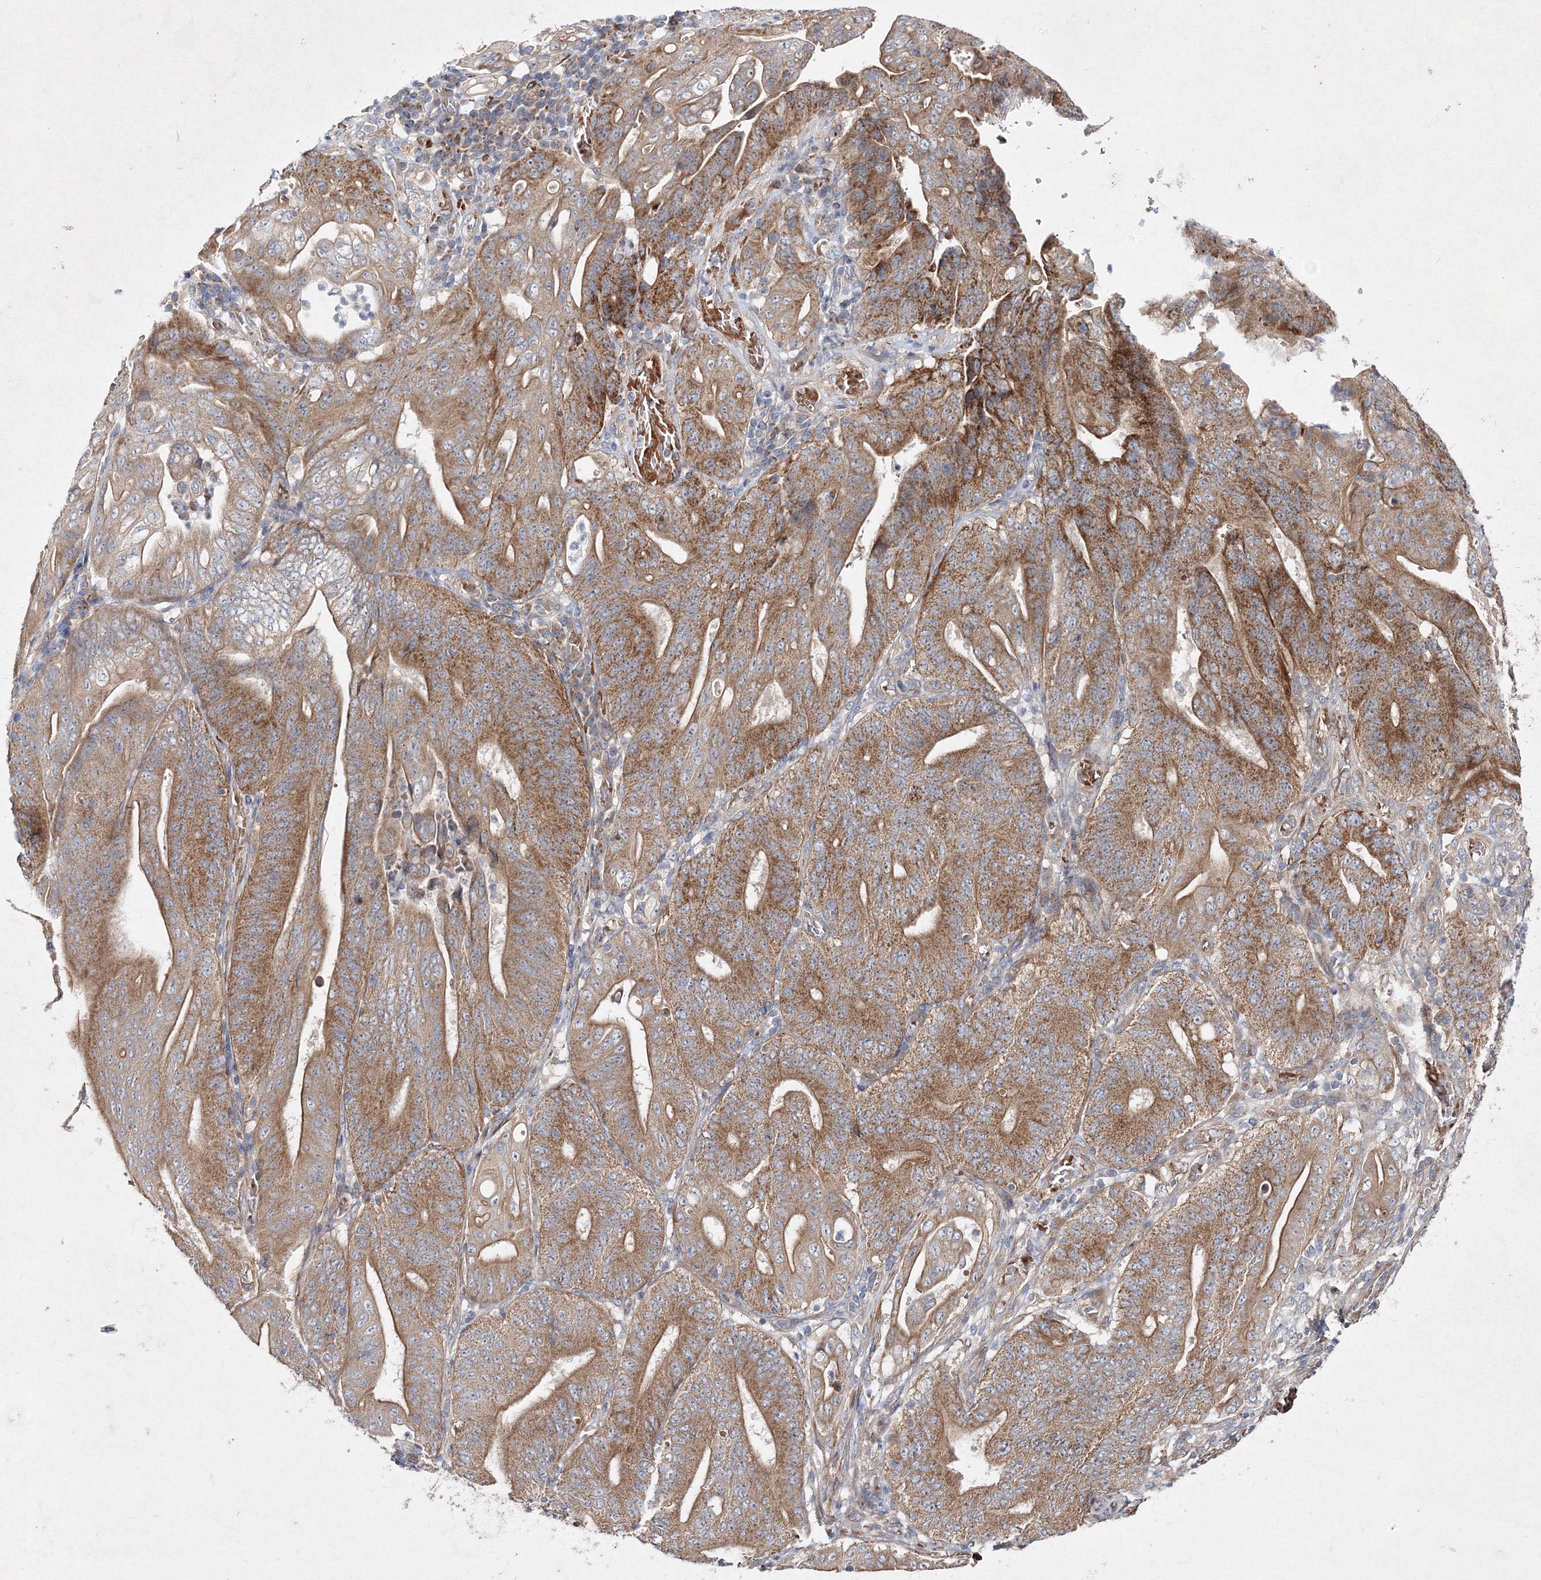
{"staining": {"intensity": "moderate", "quantity": ">75%", "location": "cytoplasmic/membranous"}, "tissue": "stomach cancer", "cell_type": "Tumor cells", "image_type": "cancer", "snomed": [{"axis": "morphology", "description": "Adenocarcinoma, NOS"}, {"axis": "topography", "description": "Stomach"}], "caption": "Adenocarcinoma (stomach) was stained to show a protein in brown. There is medium levels of moderate cytoplasmic/membranous positivity in about >75% of tumor cells. (DAB IHC, brown staining for protein, blue staining for nuclei).", "gene": "GFM1", "patient": {"sex": "female", "age": 73}}